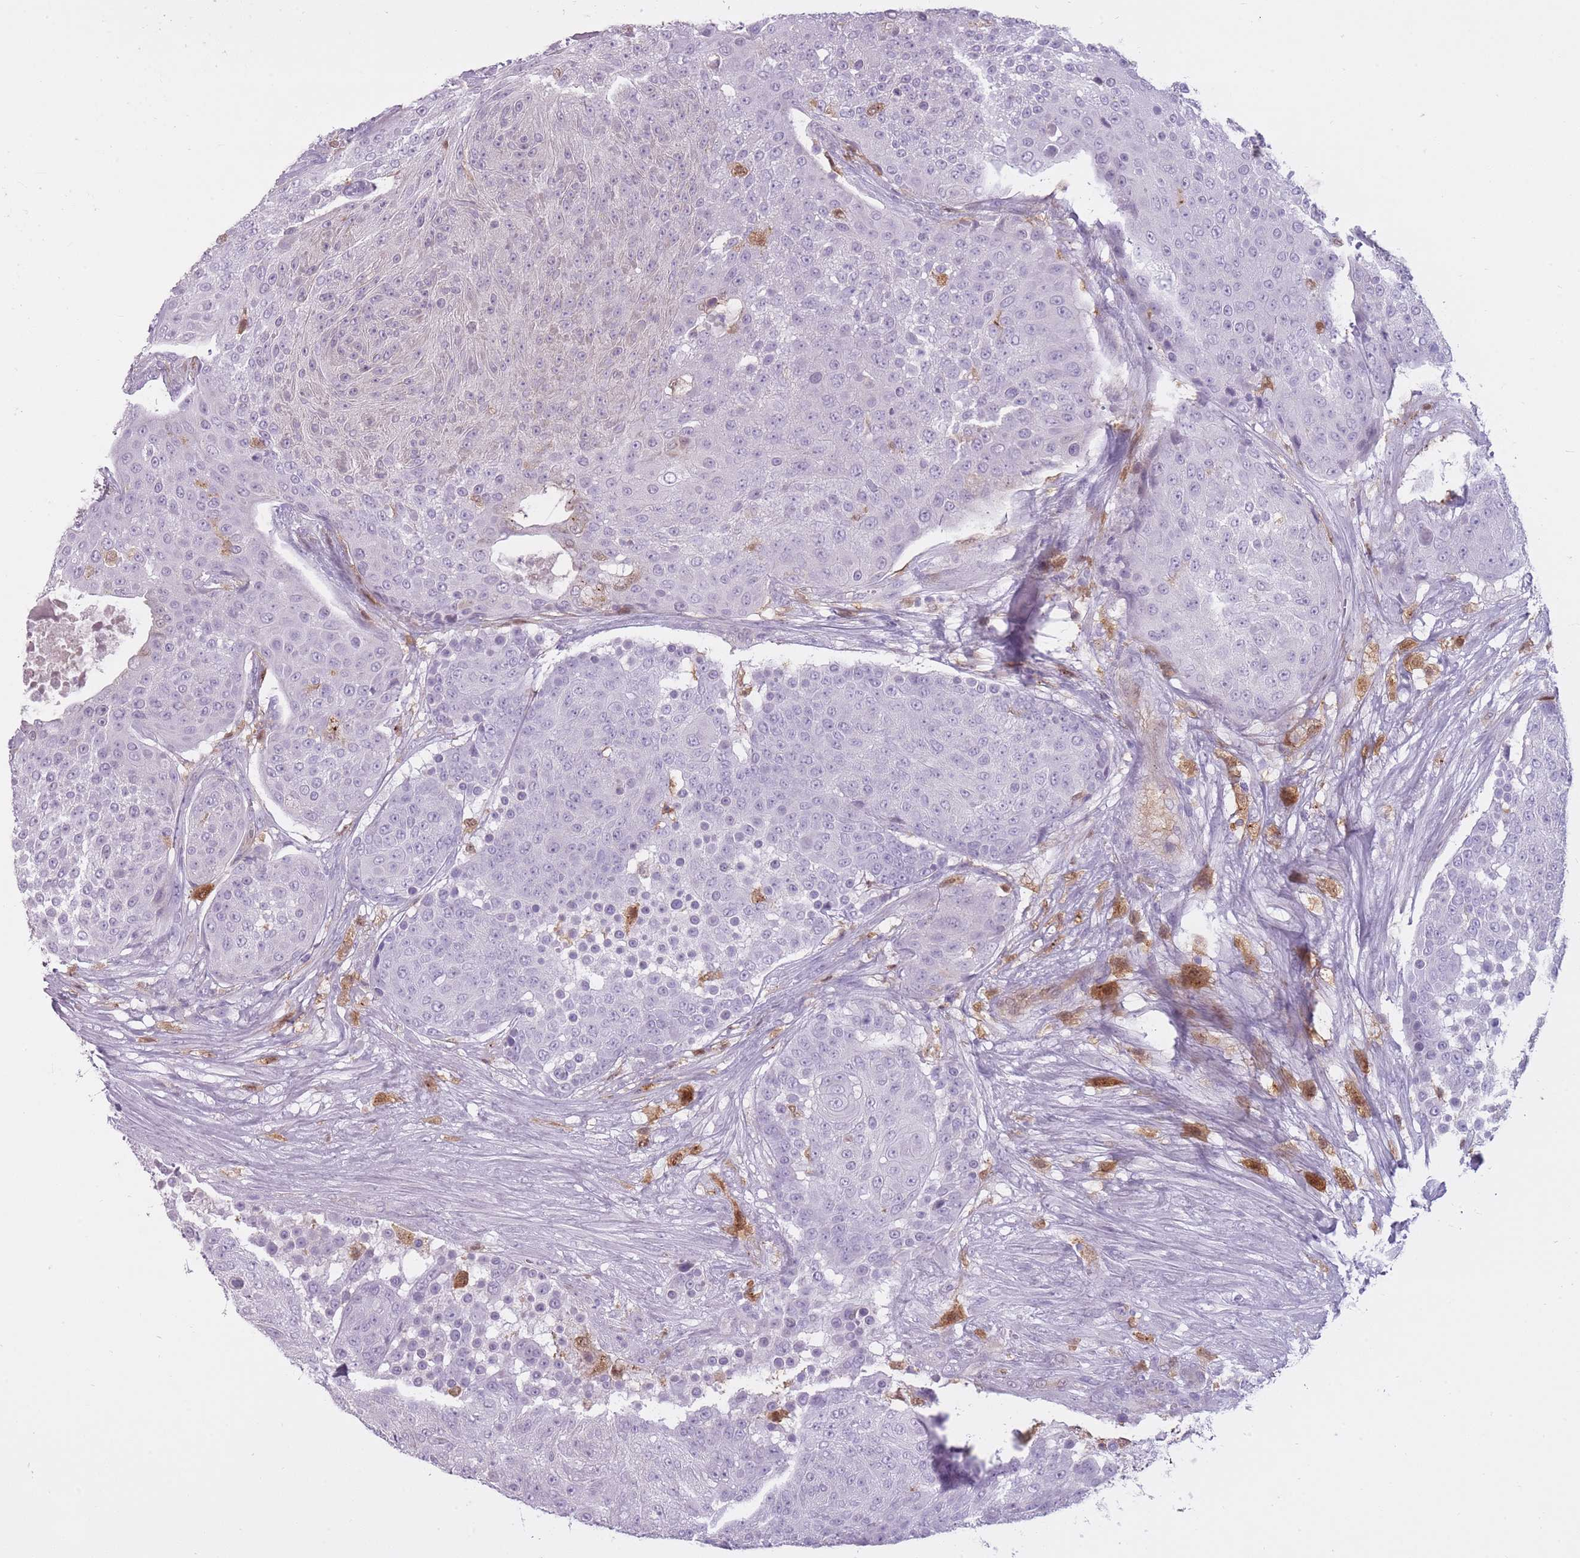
{"staining": {"intensity": "negative", "quantity": "none", "location": "none"}, "tissue": "urothelial cancer", "cell_type": "Tumor cells", "image_type": "cancer", "snomed": [{"axis": "morphology", "description": "Urothelial carcinoma, High grade"}, {"axis": "topography", "description": "Urinary bladder"}], "caption": "Immunohistochemical staining of human urothelial cancer reveals no significant positivity in tumor cells.", "gene": "LGALS9", "patient": {"sex": "female", "age": 63}}